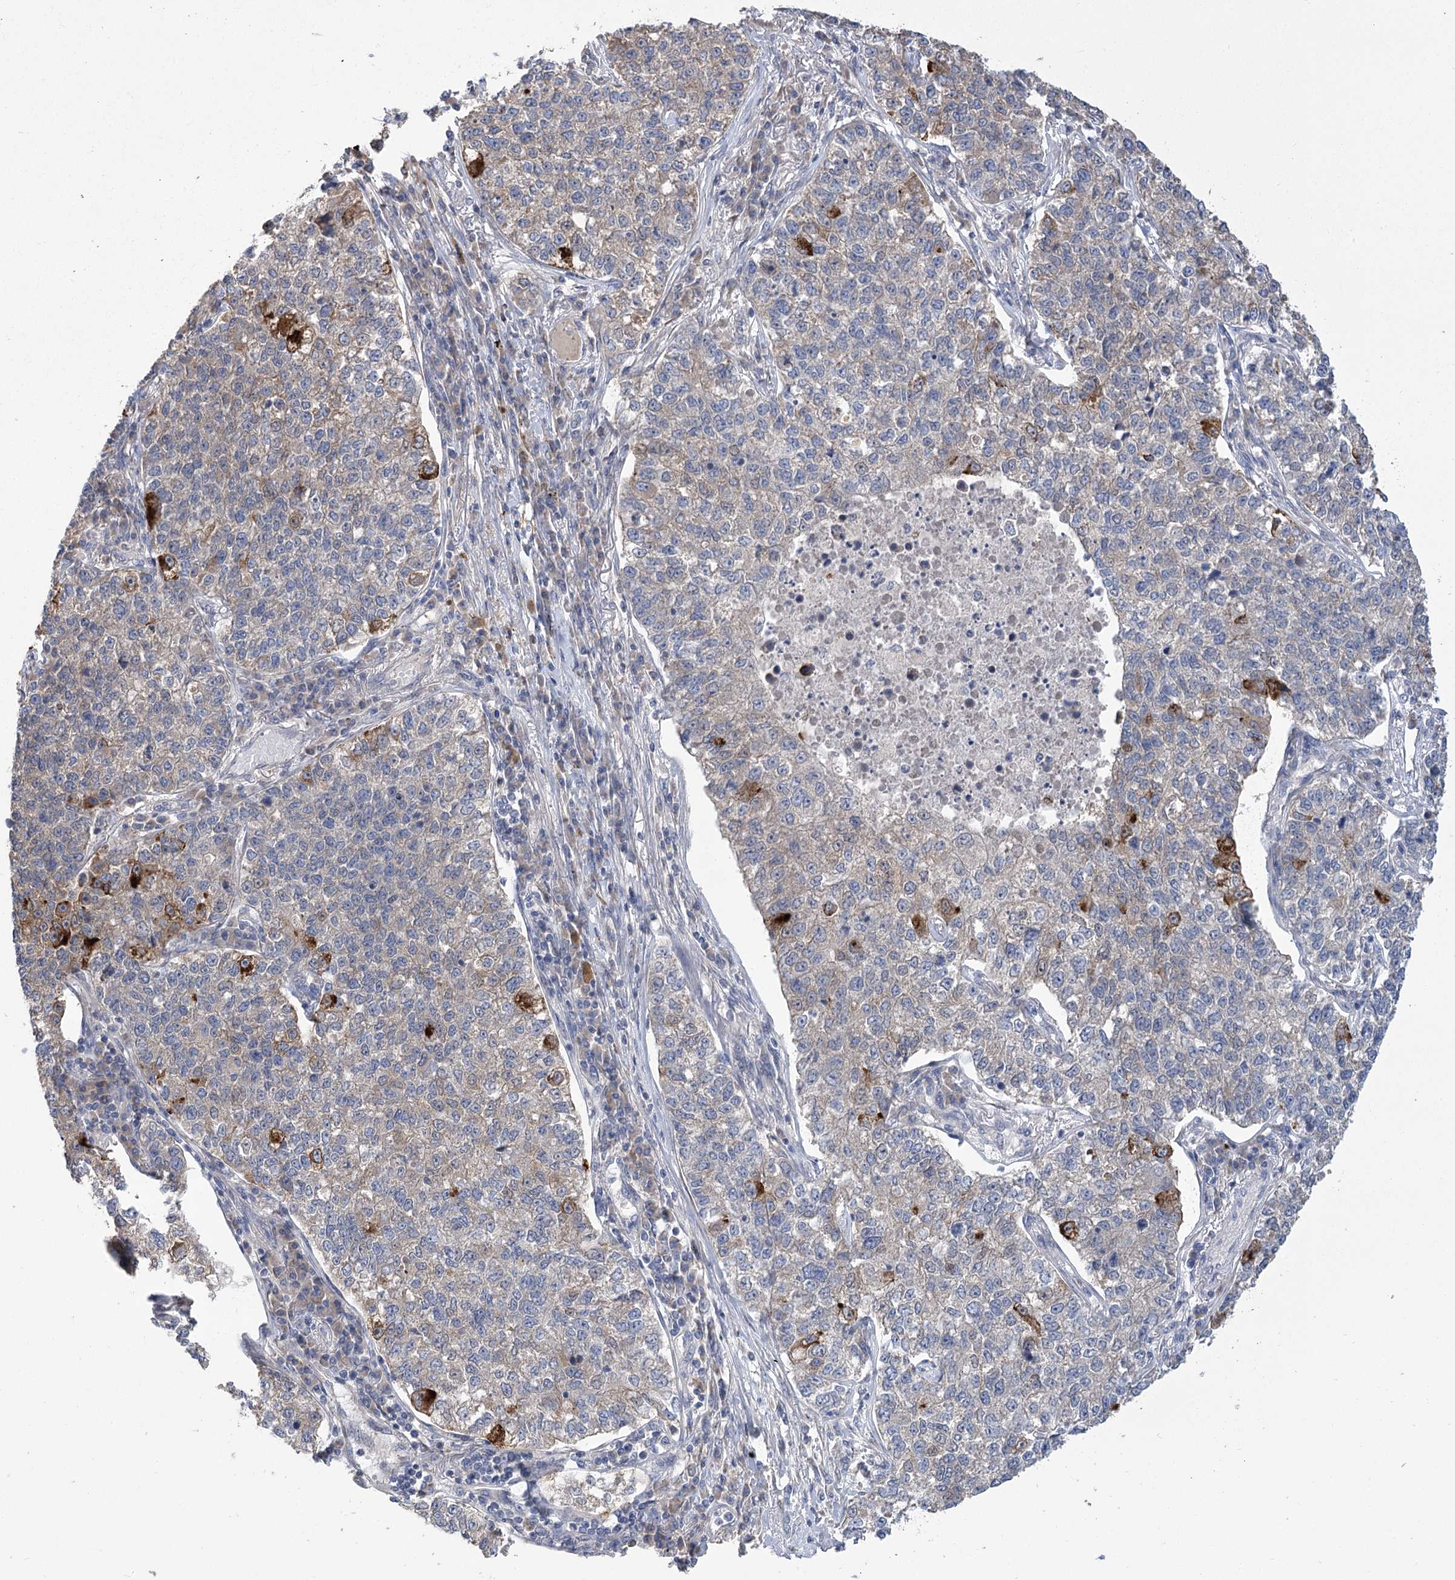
{"staining": {"intensity": "strong", "quantity": "<25%", "location": "cytoplasmic/membranous"}, "tissue": "lung cancer", "cell_type": "Tumor cells", "image_type": "cancer", "snomed": [{"axis": "morphology", "description": "Adenocarcinoma, NOS"}, {"axis": "topography", "description": "Lung"}], "caption": "Lung adenocarcinoma was stained to show a protein in brown. There is medium levels of strong cytoplasmic/membranous staining in approximately <25% of tumor cells. Using DAB (brown) and hematoxylin (blue) stains, captured at high magnification using brightfield microscopy.", "gene": "PBLD", "patient": {"sex": "male", "age": 49}}